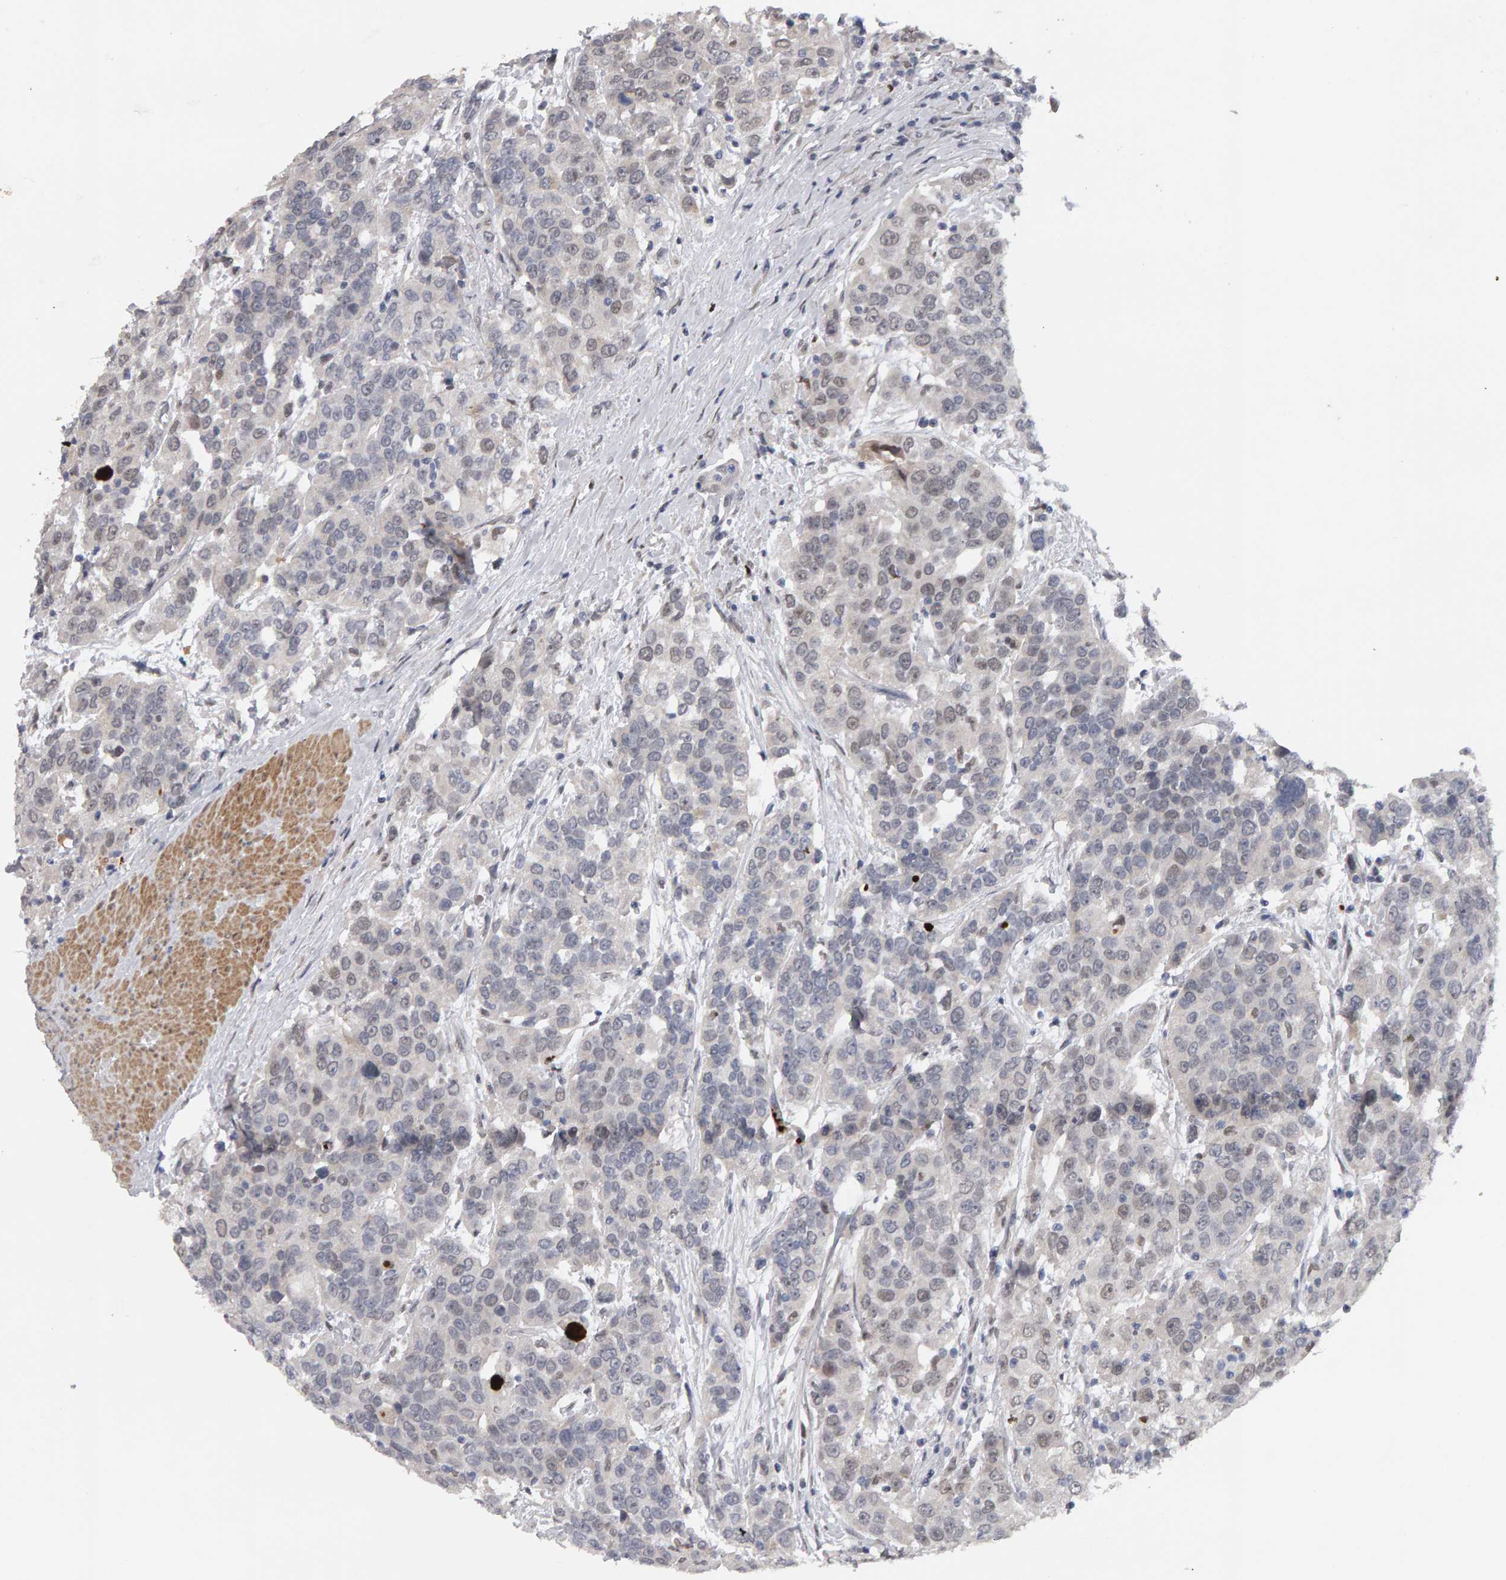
{"staining": {"intensity": "weak", "quantity": "<25%", "location": "nuclear"}, "tissue": "urothelial cancer", "cell_type": "Tumor cells", "image_type": "cancer", "snomed": [{"axis": "morphology", "description": "Urothelial carcinoma, High grade"}, {"axis": "topography", "description": "Urinary bladder"}], "caption": "Immunohistochemistry image of neoplastic tissue: human urothelial cancer stained with DAB exhibits no significant protein expression in tumor cells.", "gene": "IPO8", "patient": {"sex": "female", "age": 80}}